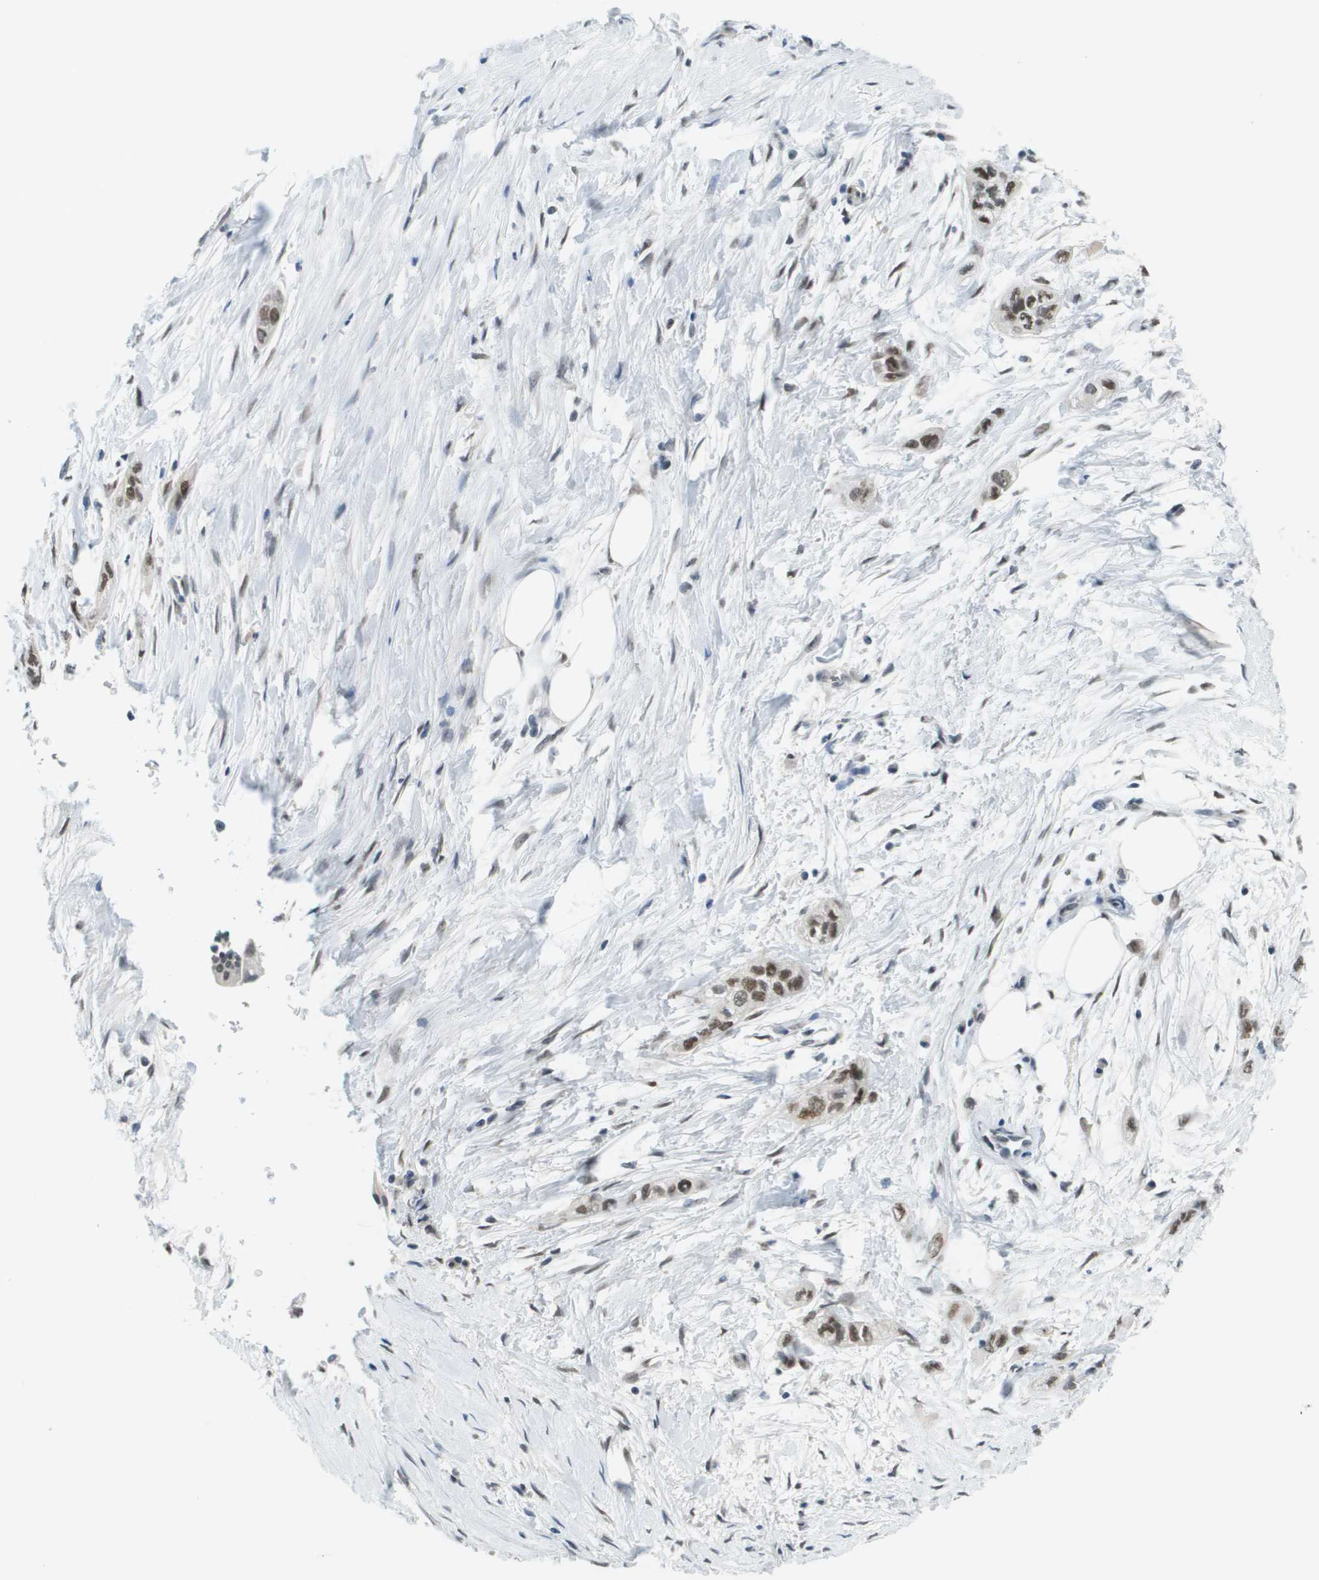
{"staining": {"intensity": "moderate", "quantity": "25%-75%", "location": "nuclear"}, "tissue": "pancreatic cancer", "cell_type": "Tumor cells", "image_type": "cancer", "snomed": [{"axis": "morphology", "description": "Adenocarcinoma, NOS"}, {"axis": "topography", "description": "Pancreas"}], "caption": "Pancreatic cancer stained for a protein demonstrates moderate nuclear positivity in tumor cells. The staining was performed using DAB, with brown indicating positive protein expression. Nuclei are stained blue with hematoxylin.", "gene": "CBX5", "patient": {"sex": "male", "age": 74}}